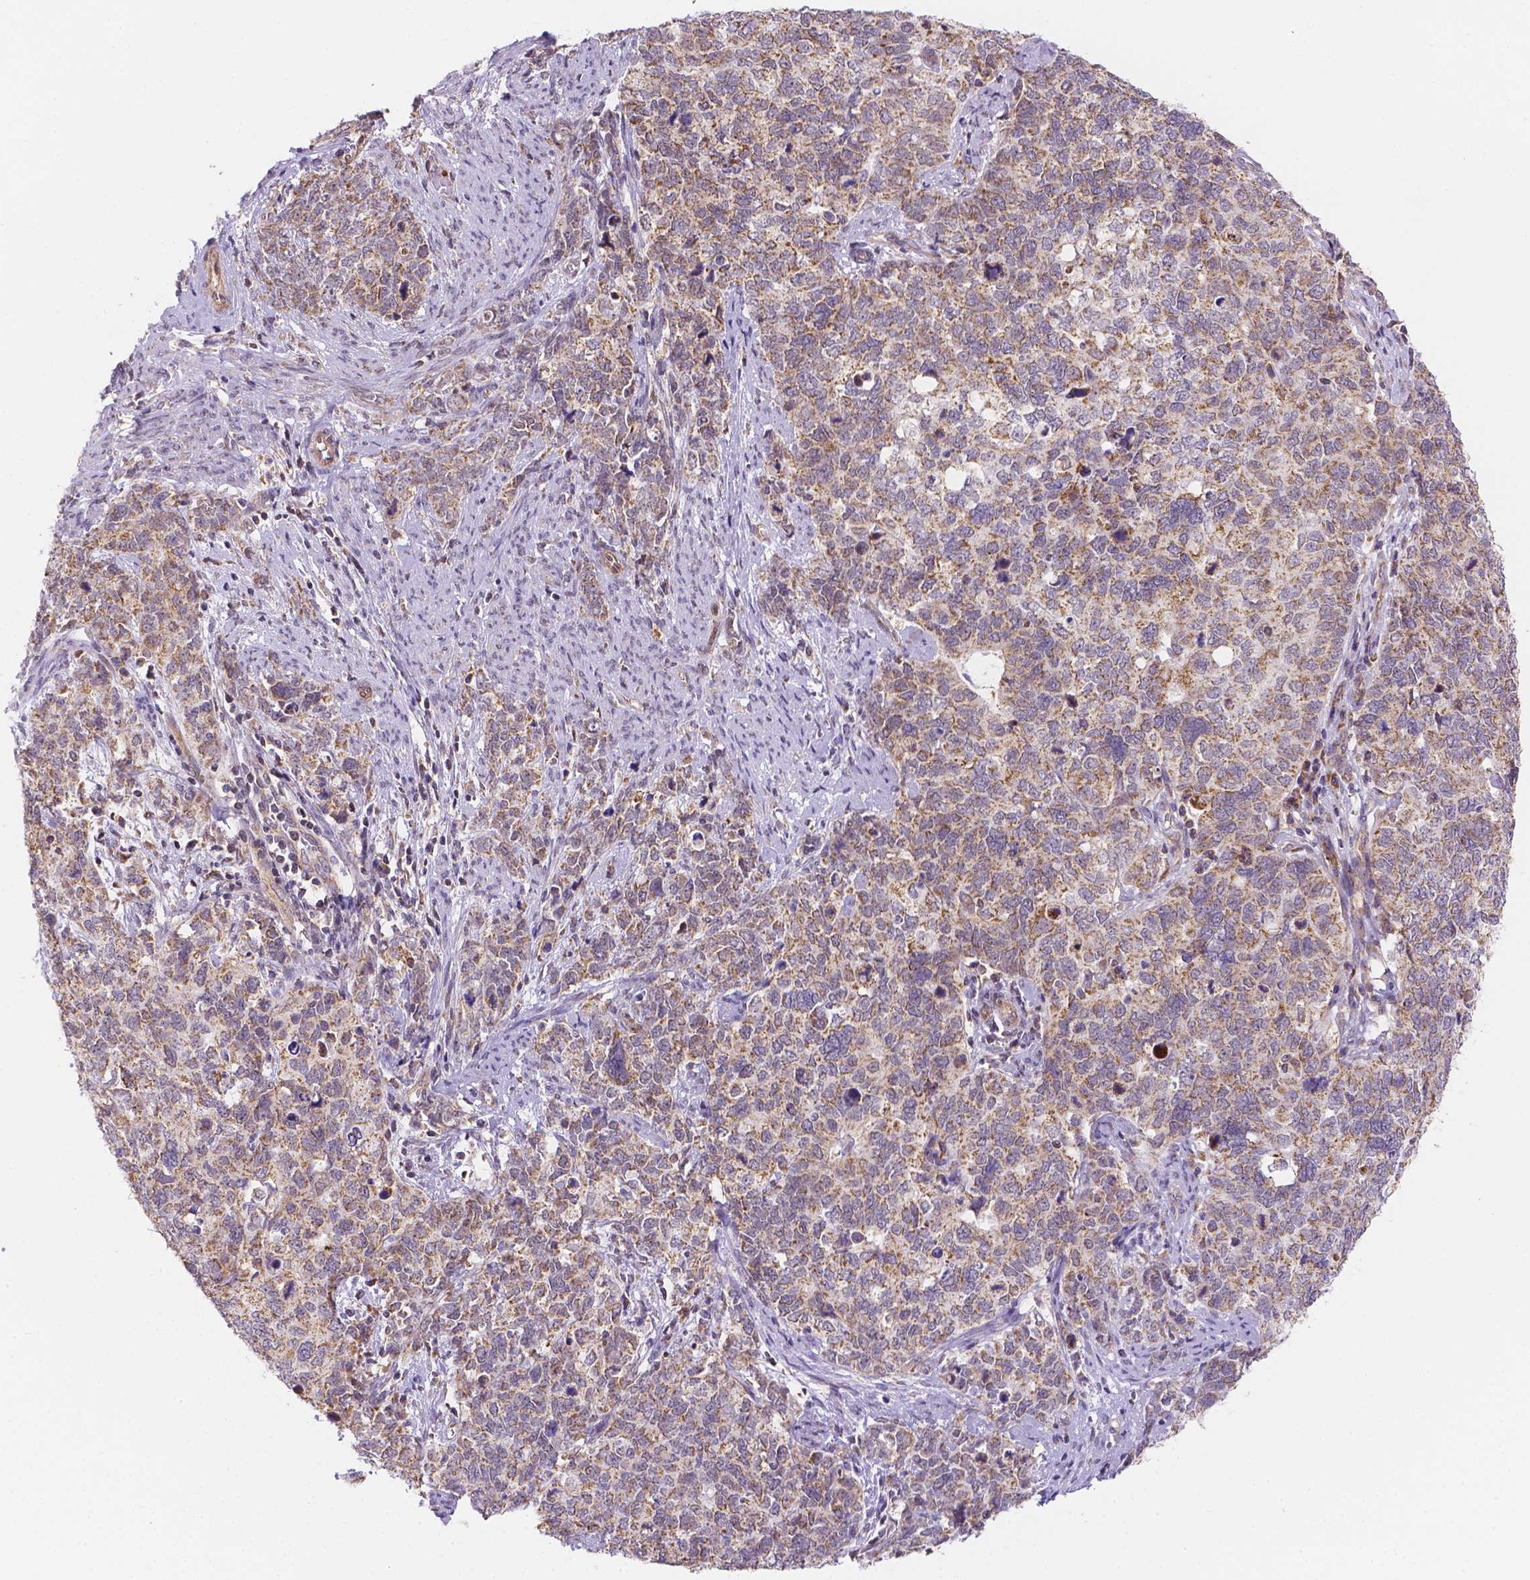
{"staining": {"intensity": "moderate", "quantity": ">75%", "location": "cytoplasmic/membranous"}, "tissue": "cervical cancer", "cell_type": "Tumor cells", "image_type": "cancer", "snomed": [{"axis": "morphology", "description": "Squamous cell carcinoma, NOS"}, {"axis": "topography", "description": "Cervix"}], "caption": "Squamous cell carcinoma (cervical) stained for a protein reveals moderate cytoplasmic/membranous positivity in tumor cells.", "gene": "CYYR1", "patient": {"sex": "female", "age": 63}}